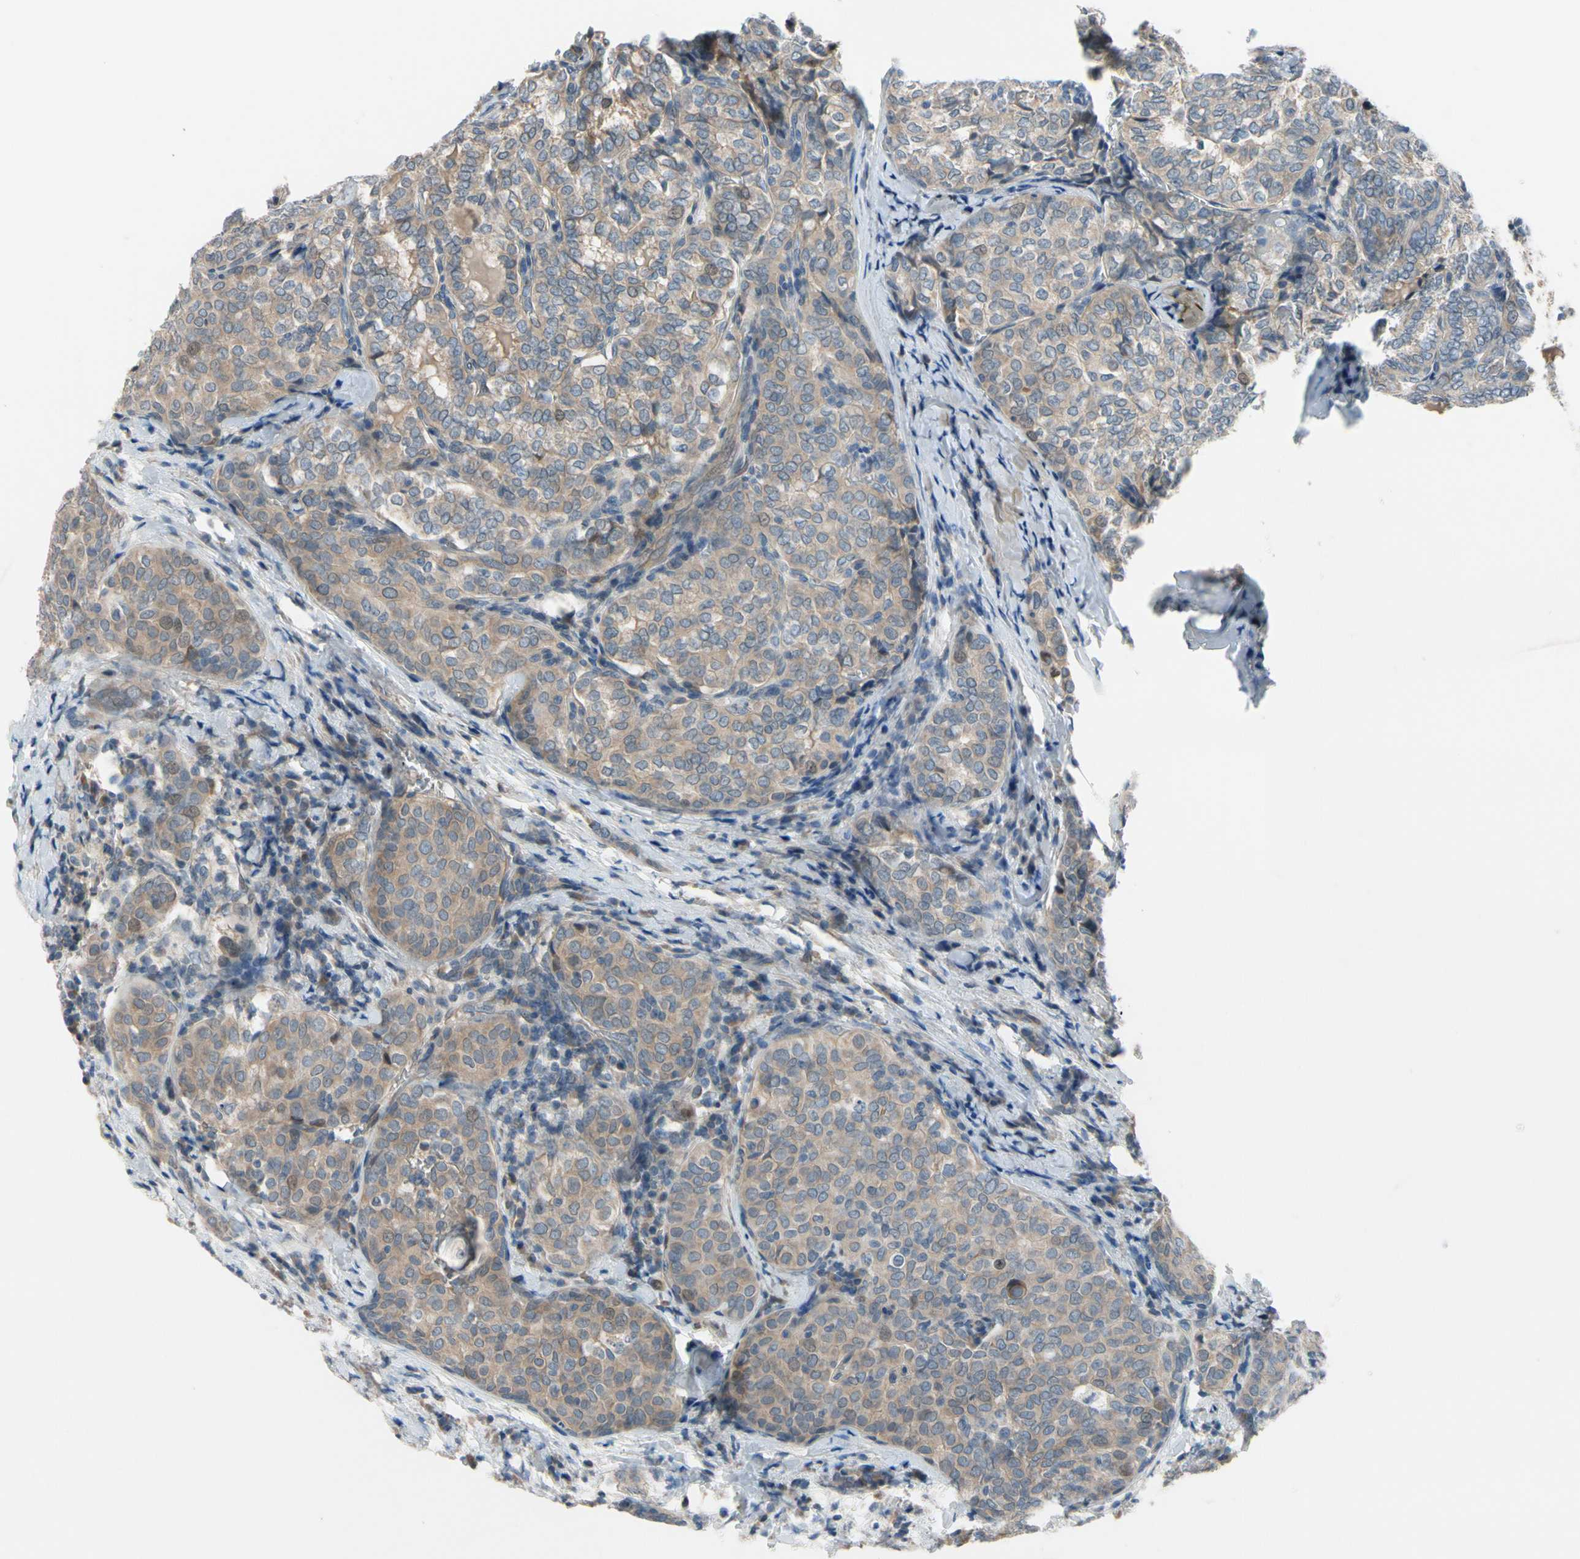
{"staining": {"intensity": "moderate", "quantity": ">75%", "location": "cytoplasmic/membranous"}, "tissue": "thyroid cancer", "cell_type": "Tumor cells", "image_type": "cancer", "snomed": [{"axis": "morphology", "description": "Normal tissue, NOS"}, {"axis": "morphology", "description": "Papillary adenocarcinoma, NOS"}, {"axis": "topography", "description": "Thyroid gland"}], "caption": "Tumor cells reveal moderate cytoplasmic/membranous expression in about >75% of cells in thyroid cancer (papillary adenocarcinoma). The staining was performed using DAB (3,3'-diaminobenzidine) to visualize the protein expression in brown, while the nuclei were stained in blue with hematoxylin (Magnification: 20x).", "gene": "CFAP36", "patient": {"sex": "female", "age": 30}}